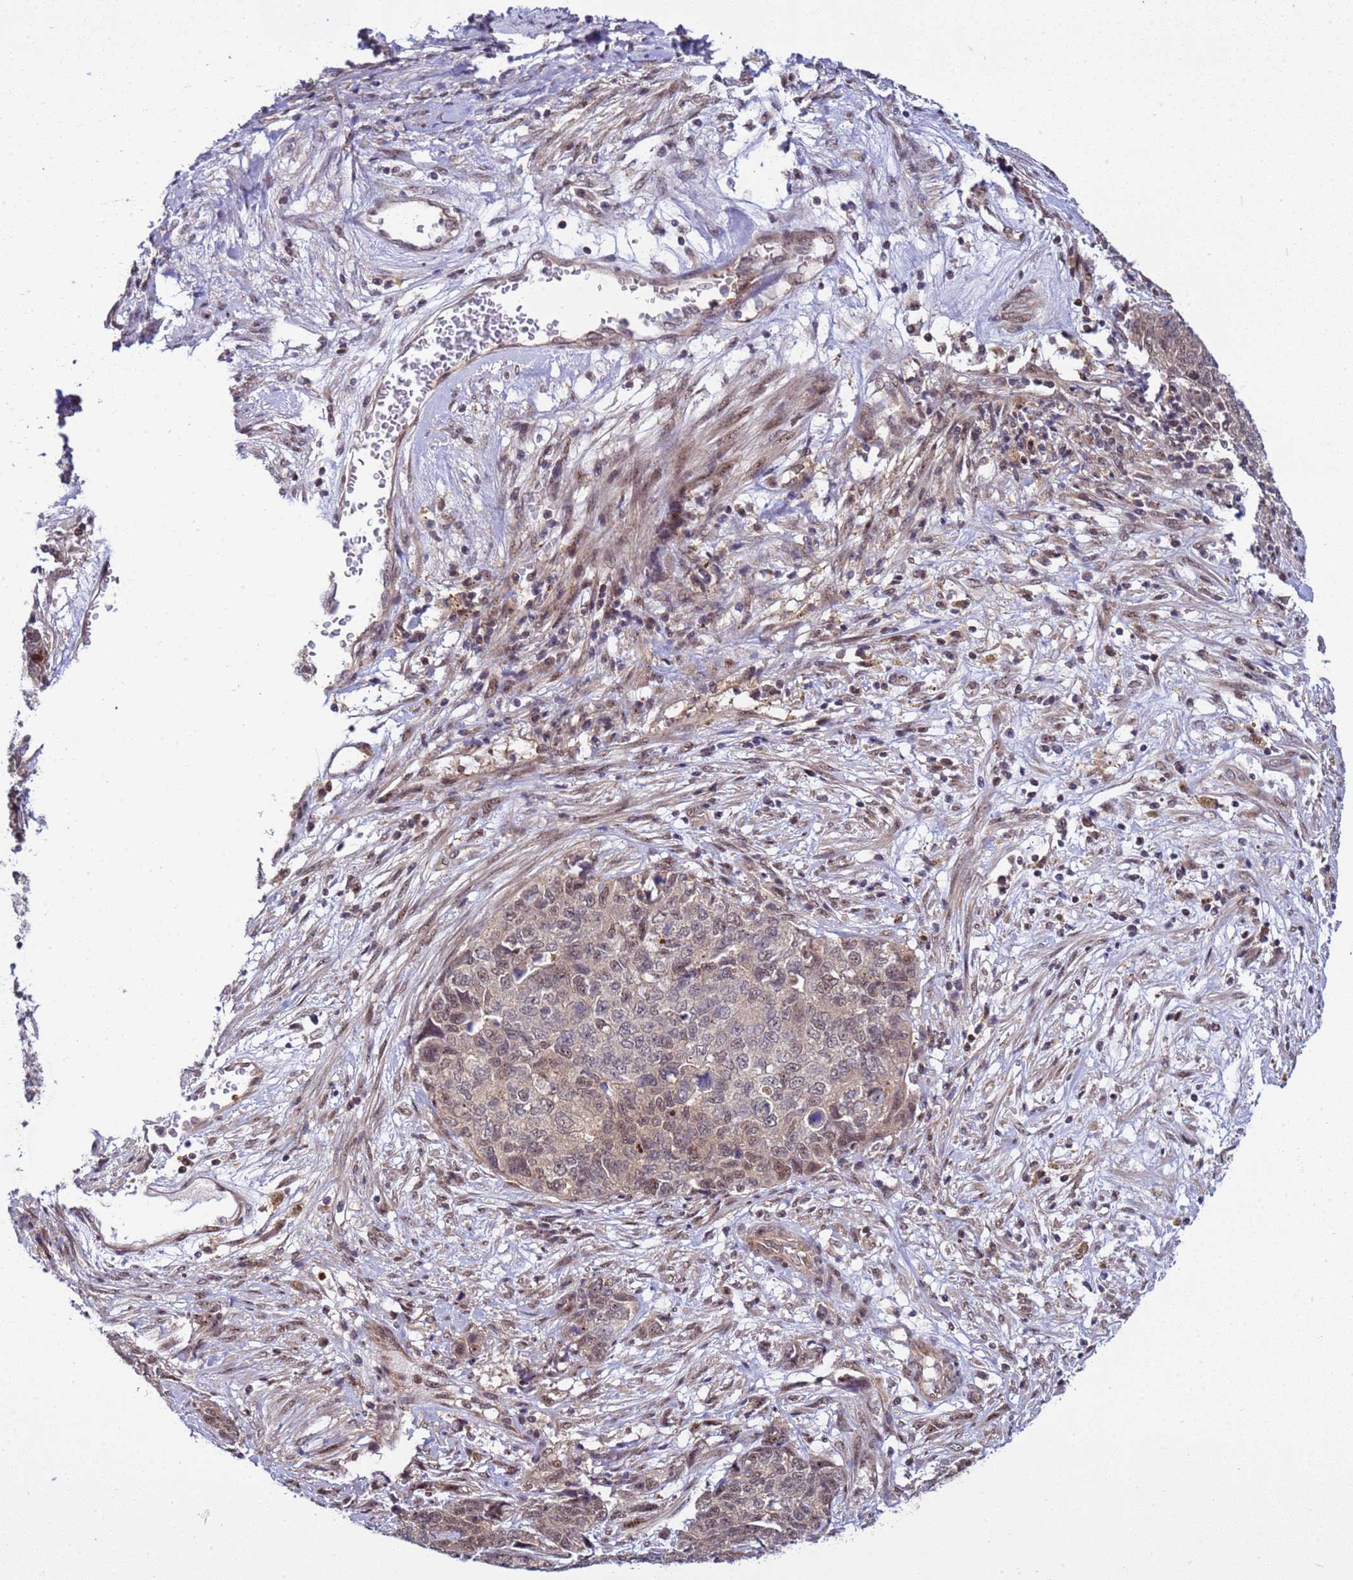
{"staining": {"intensity": "weak", "quantity": "<25%", "location": "nuclear"}, "tissue": "cervical cancer", "cell_type": "Tumor cells", "image_type": "cancer", "snomed": [{"axis": "morphology", "description": "Squamous cell carcinoma, NOS"}, {"axis": "topography", "description": "Cervix"}], "caption": "Tumor cells show no significant protein staining in cervical cancer (squamous cell carcinoma).", "gene": "GEN1", "patient": {"sex": "female", "age": 63}}